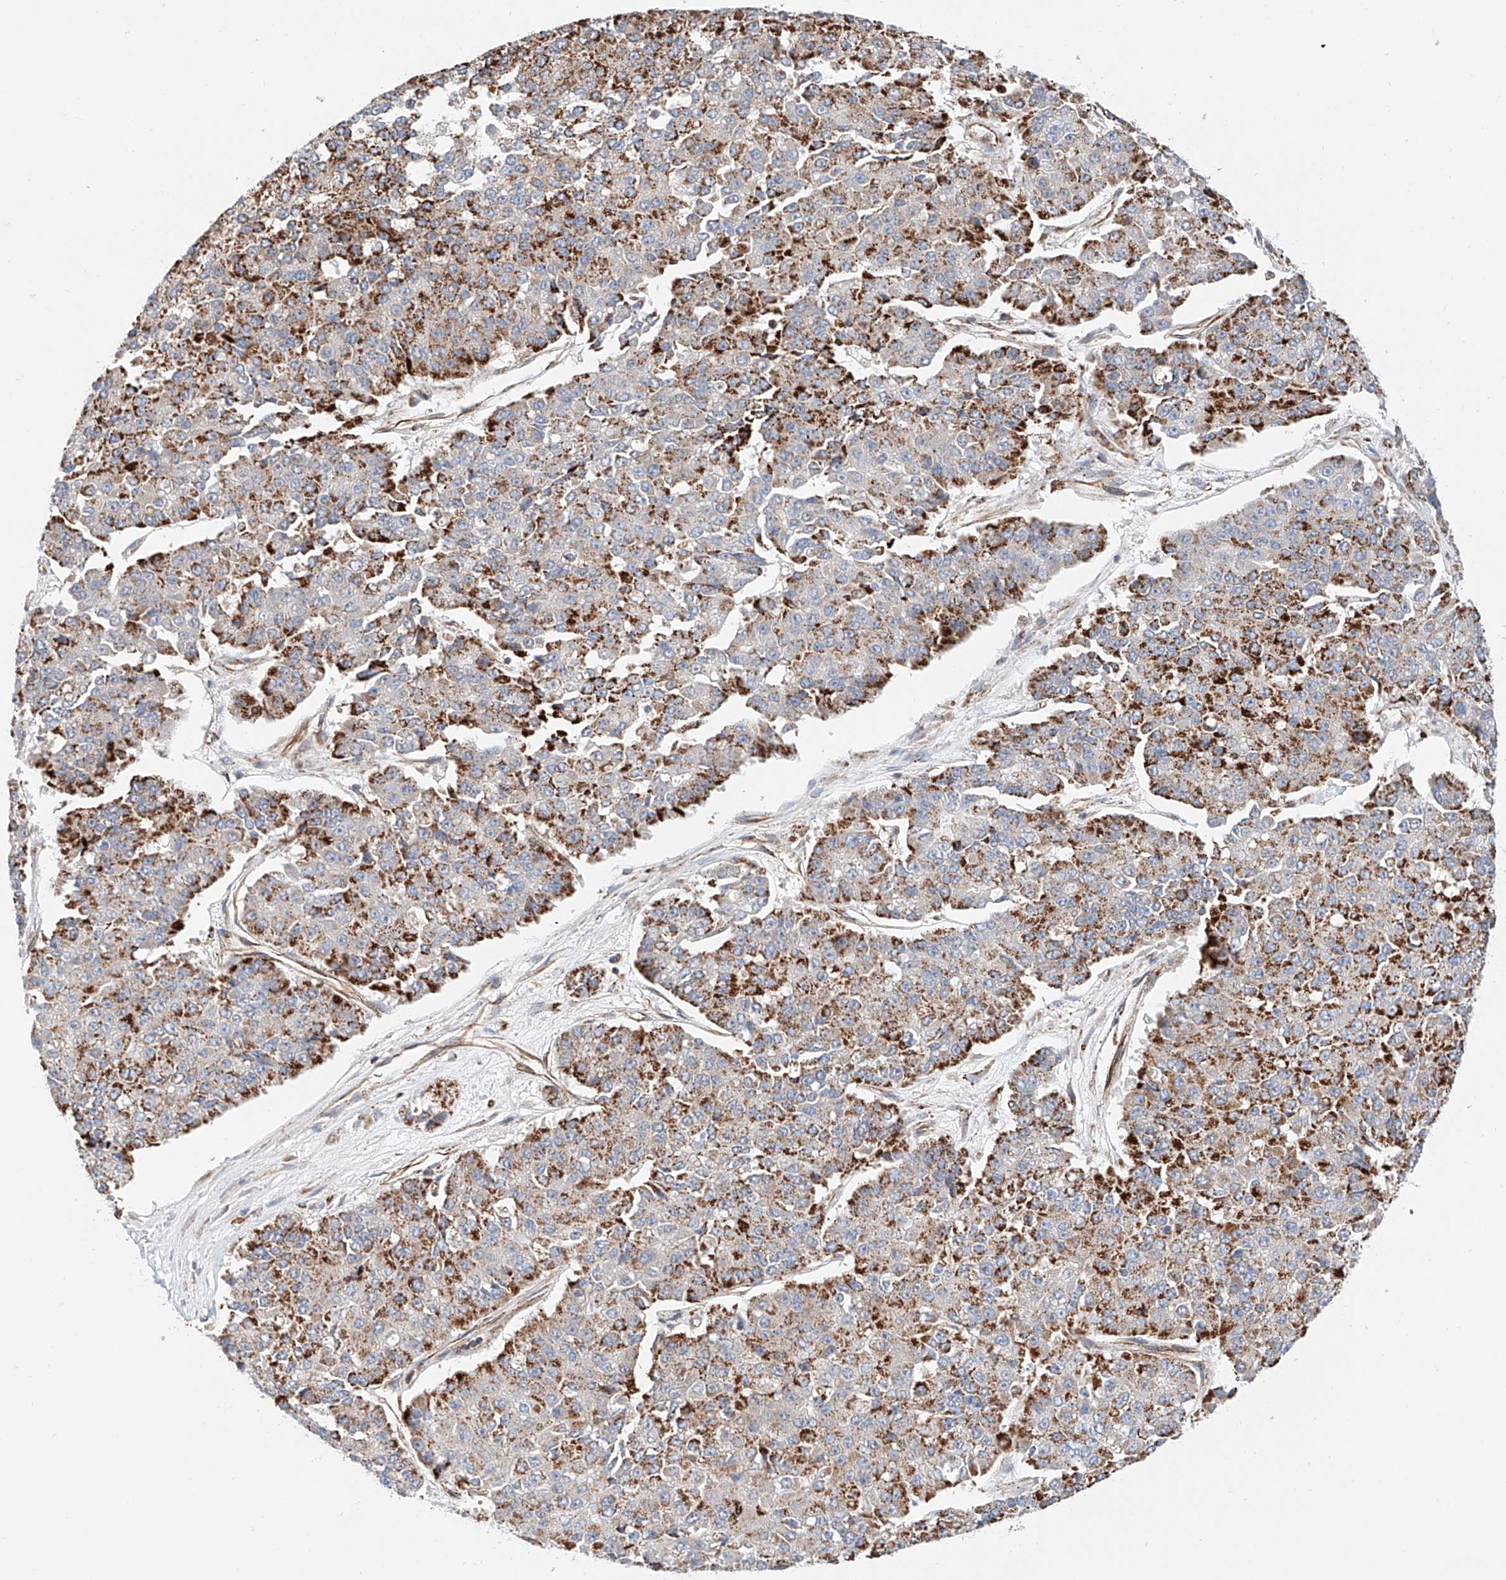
{"staining": {"intensity": "moderate", "quantity": ">75%", "location": "cytoplasmic/membranous"}, "tissue": "pancreatic cancer", "cell_type": "Tumor cells", "image_type": "cancer", "snomed": [{"axis": "morphology", "description": "Adenocarcinoma, NOS"}, {"axis": "topography", "description": "Pancreas"}], "caption": "The micrograph reveals a brown stain indicating the presence of a protein in the cytoplasmic/membranous of tumor cells in adenocarcinoma (pancreatic). Nuclei are stained in blue.", "gene": "NDUFV3", "patient": {"sex": "male", "age": 50}}